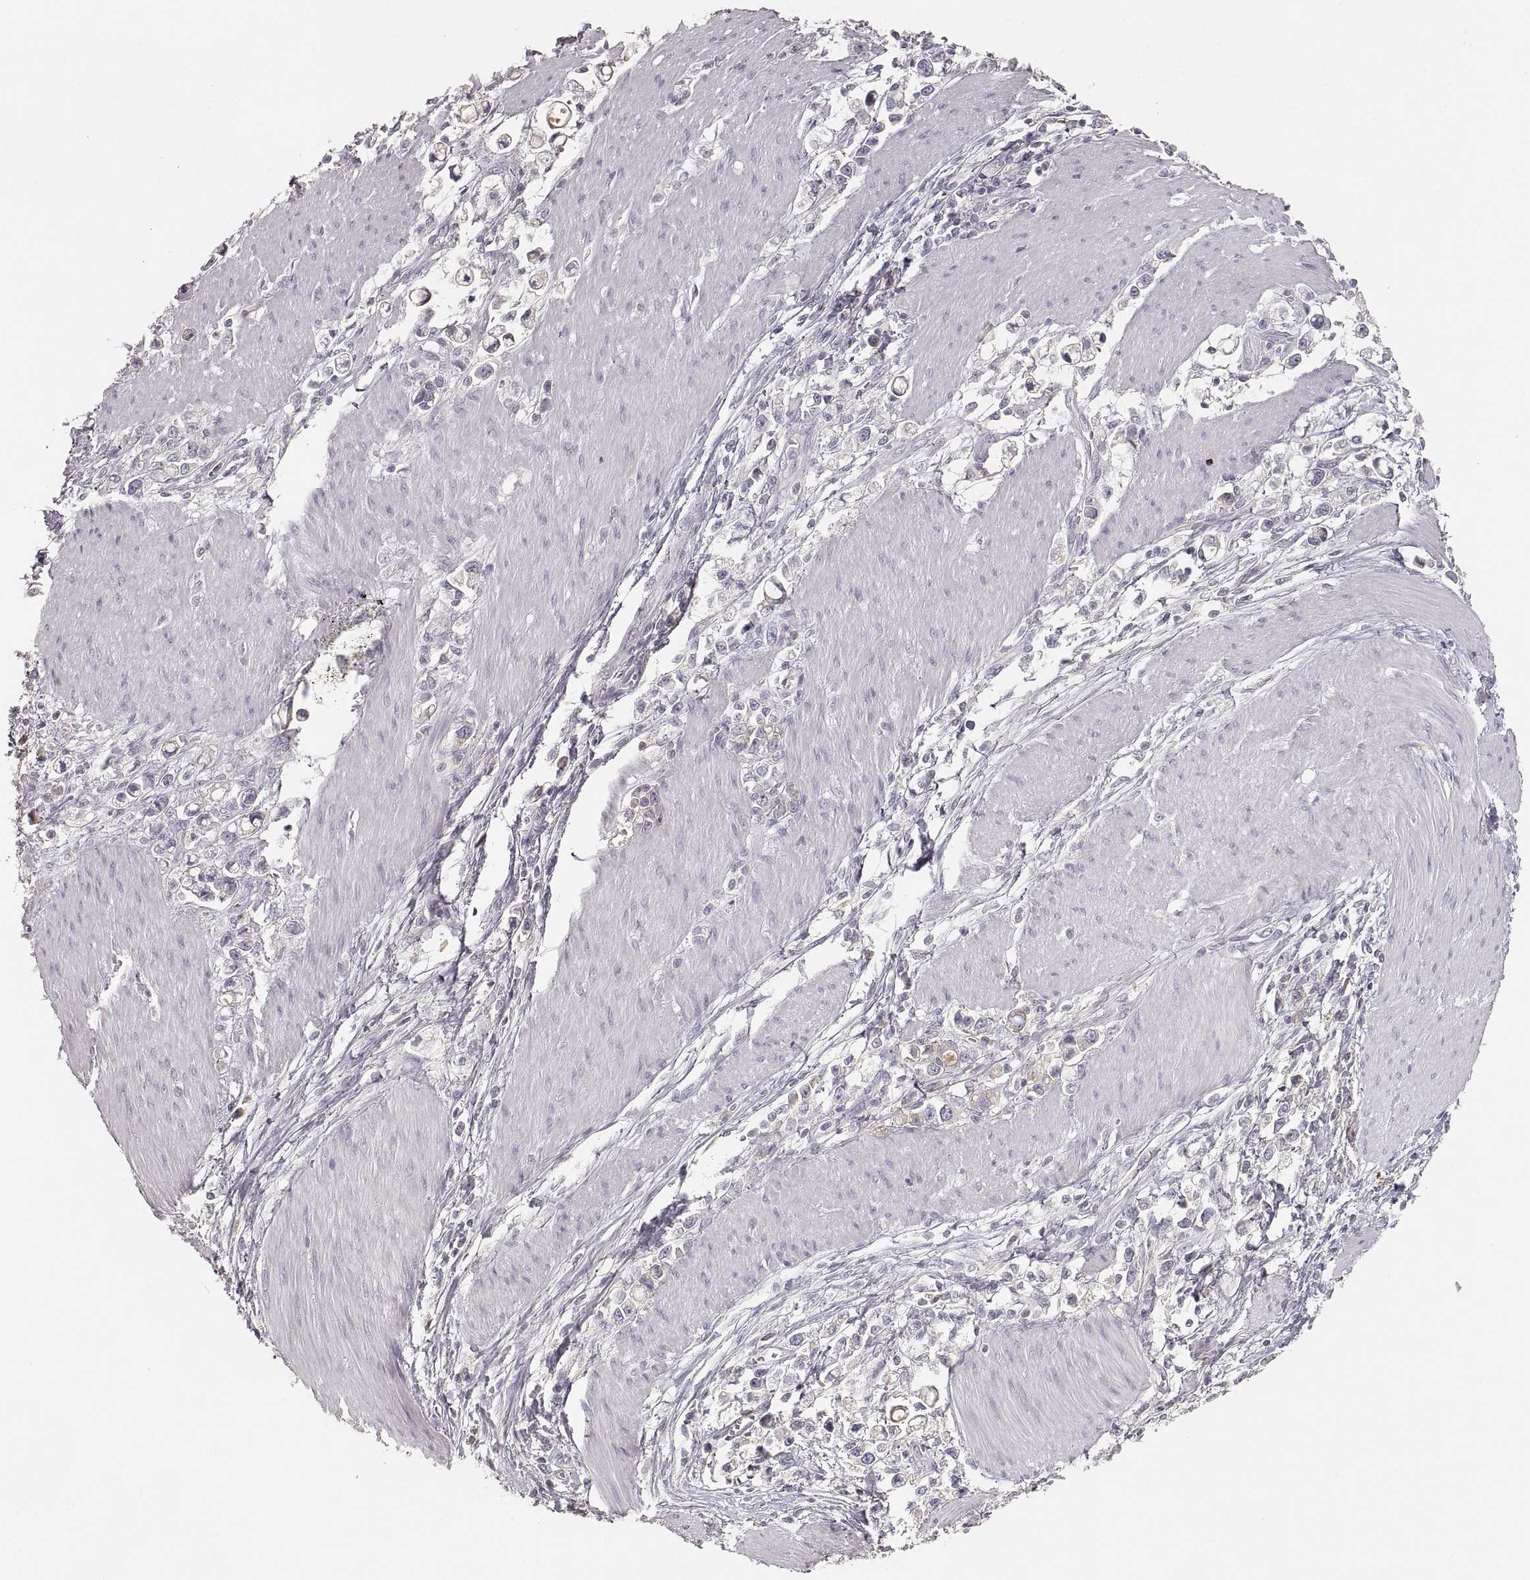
{"staining": {"intensity": "negative", "quantity": "none", "location": "none"}, "tissue": "stomach cancer", "cell_type": "Tumor cells", "image_type": "cancer", "snomed": [{"axis": "morphology", "description": "Adenocarcinoma, NOS"}, {"axis": "topography", "description": "Stomach"}], "caption": "Tumor cells are negative for protein expression in human stomach adenocarcinoma.", "gene": "RUNDC3A", "patient": {"sex": "male", "age": 63}}